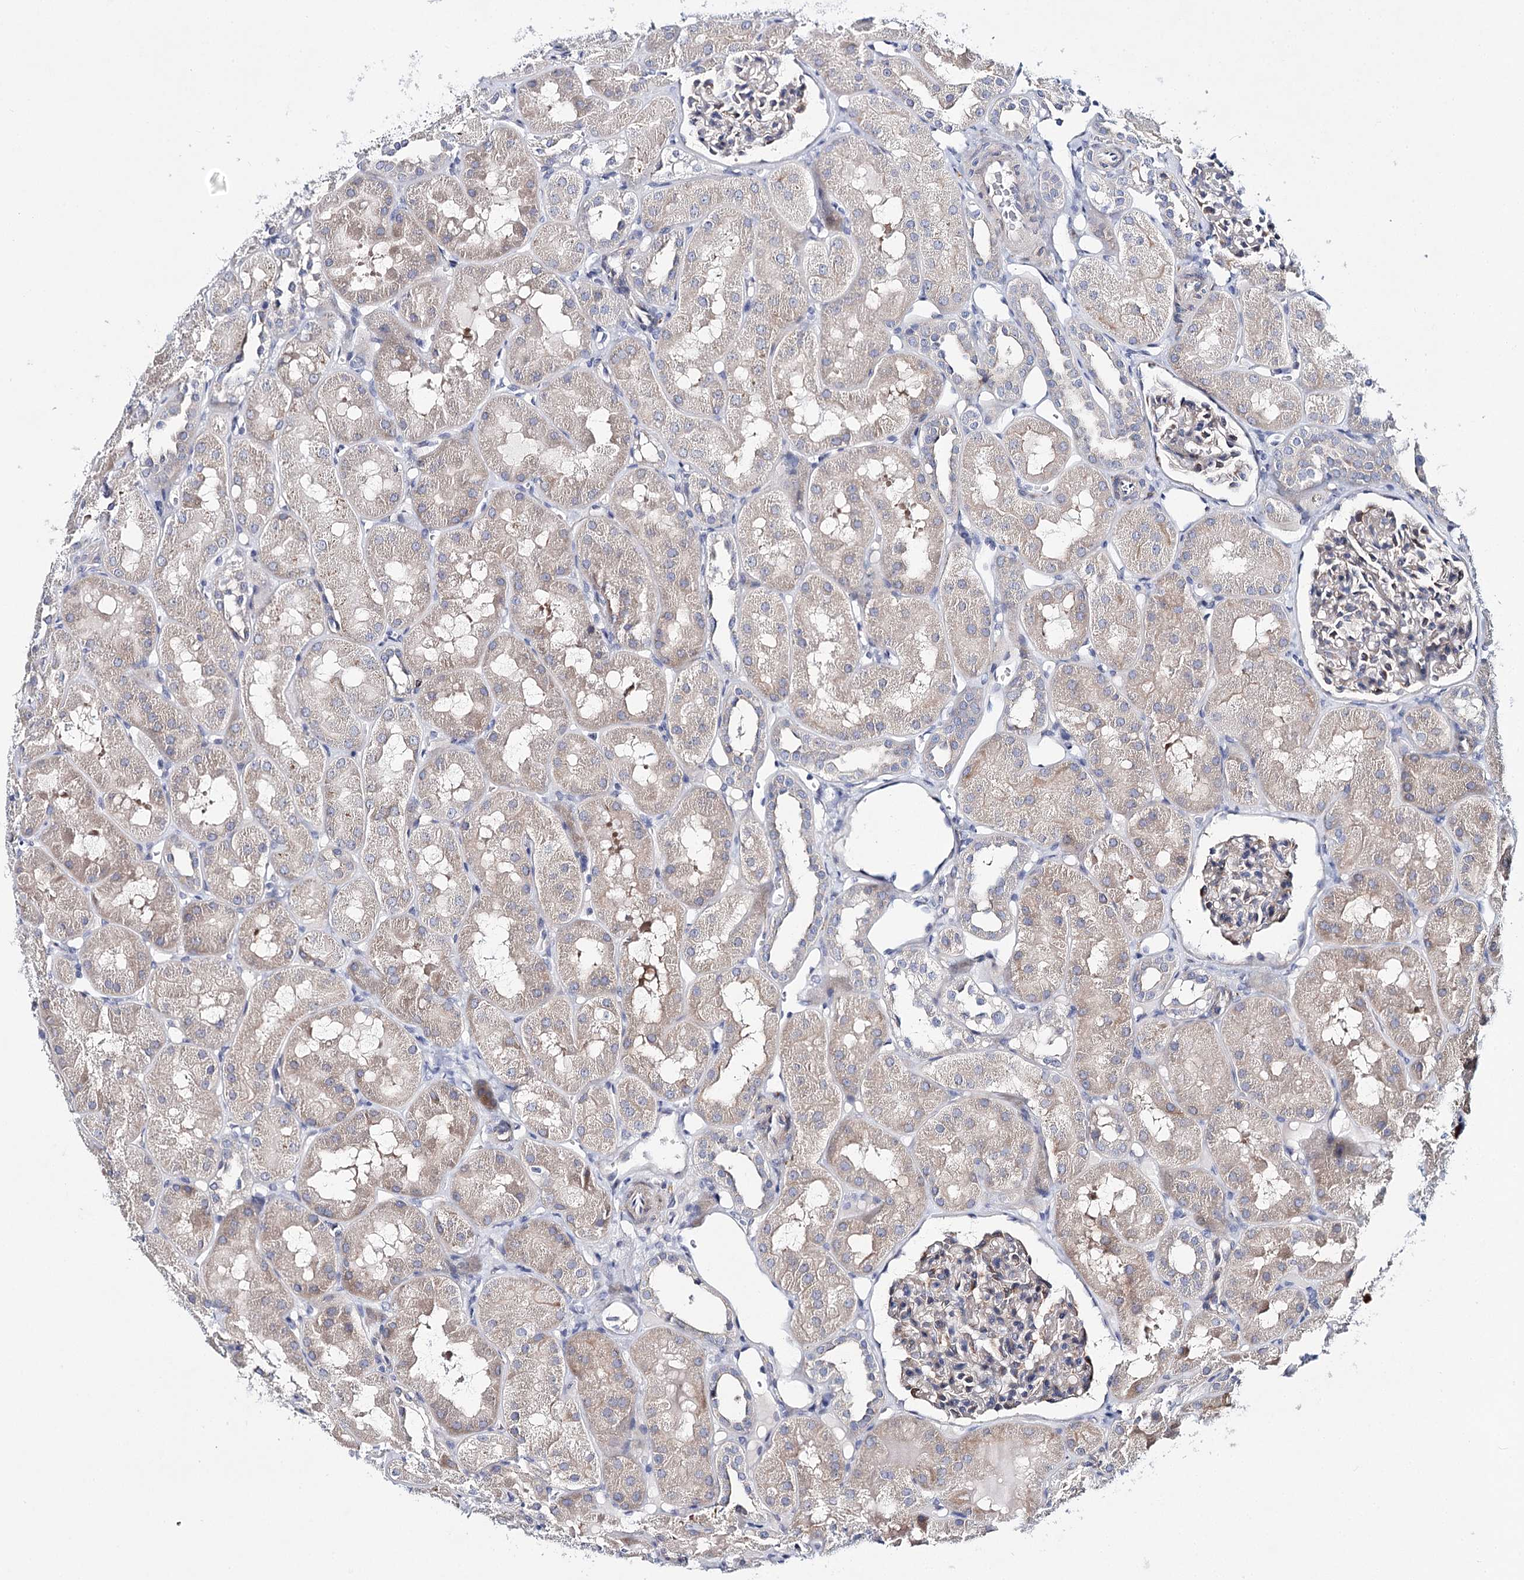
{"staining": {"intensity": "weak", "quantity": "<25%", "location": "cytoplasmic/membranous"}, "tissue": "kidney", "cell_type": "Cells in glomeruli", "image_type": "normal", "snomed": [{"axis": "morphology", "description": "Normal tissue, NOS"}, {"axis": "topography", "description": "Kidney"}, {"axis": "topography", "description": "Urinary bladder"}], "caption": "The immunohistochemistry photomicrograph has no significant expression in cells in glomeruli of kidney. Nuclei are stained in blue.", "gene": "TEX12", "patient": {"sex": "male", "age": 16}}